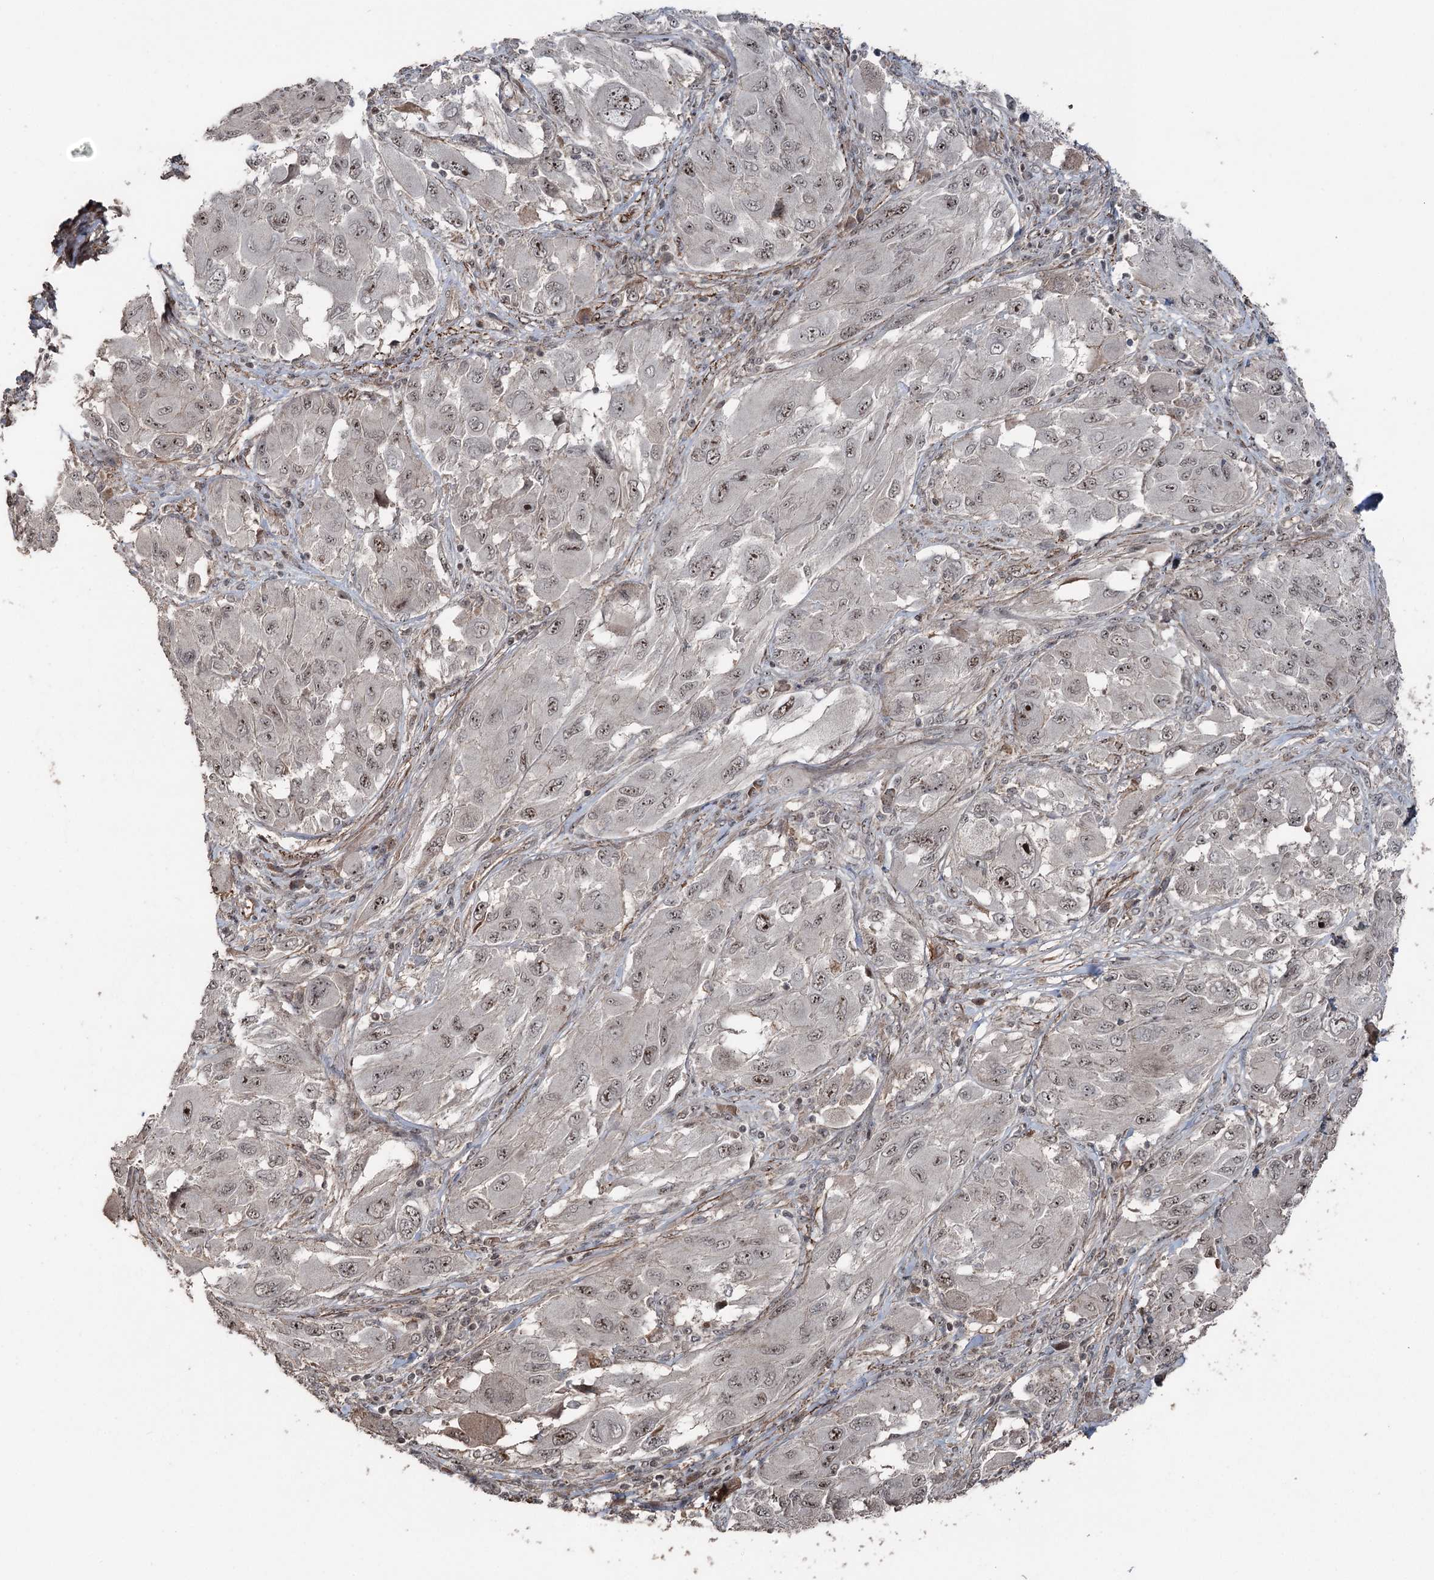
{"staining": {"intensity": "weak", "quantity": ">75%", "location": "nuclear"}, "tissue": "melanoma", "cell_type": "Tumor cells", "image_type": "cancer", "snomed": [{"axis": "morphology", "description": "Malignant melanoma, NOS"}, {"axis": "topography", "description": "Skin"}], "caption": "Brown immunohistochemical staining in malignant melanoma shows weak nuclear staining in approximately >75% of tumor cells. The protein of interest is stained brown, and the nuclei are stained in blue (DAB IHC with brightfield microscopy, high magnification).", "gene": "CCDC82", "patient": {"sex": "female", "age": 91}}